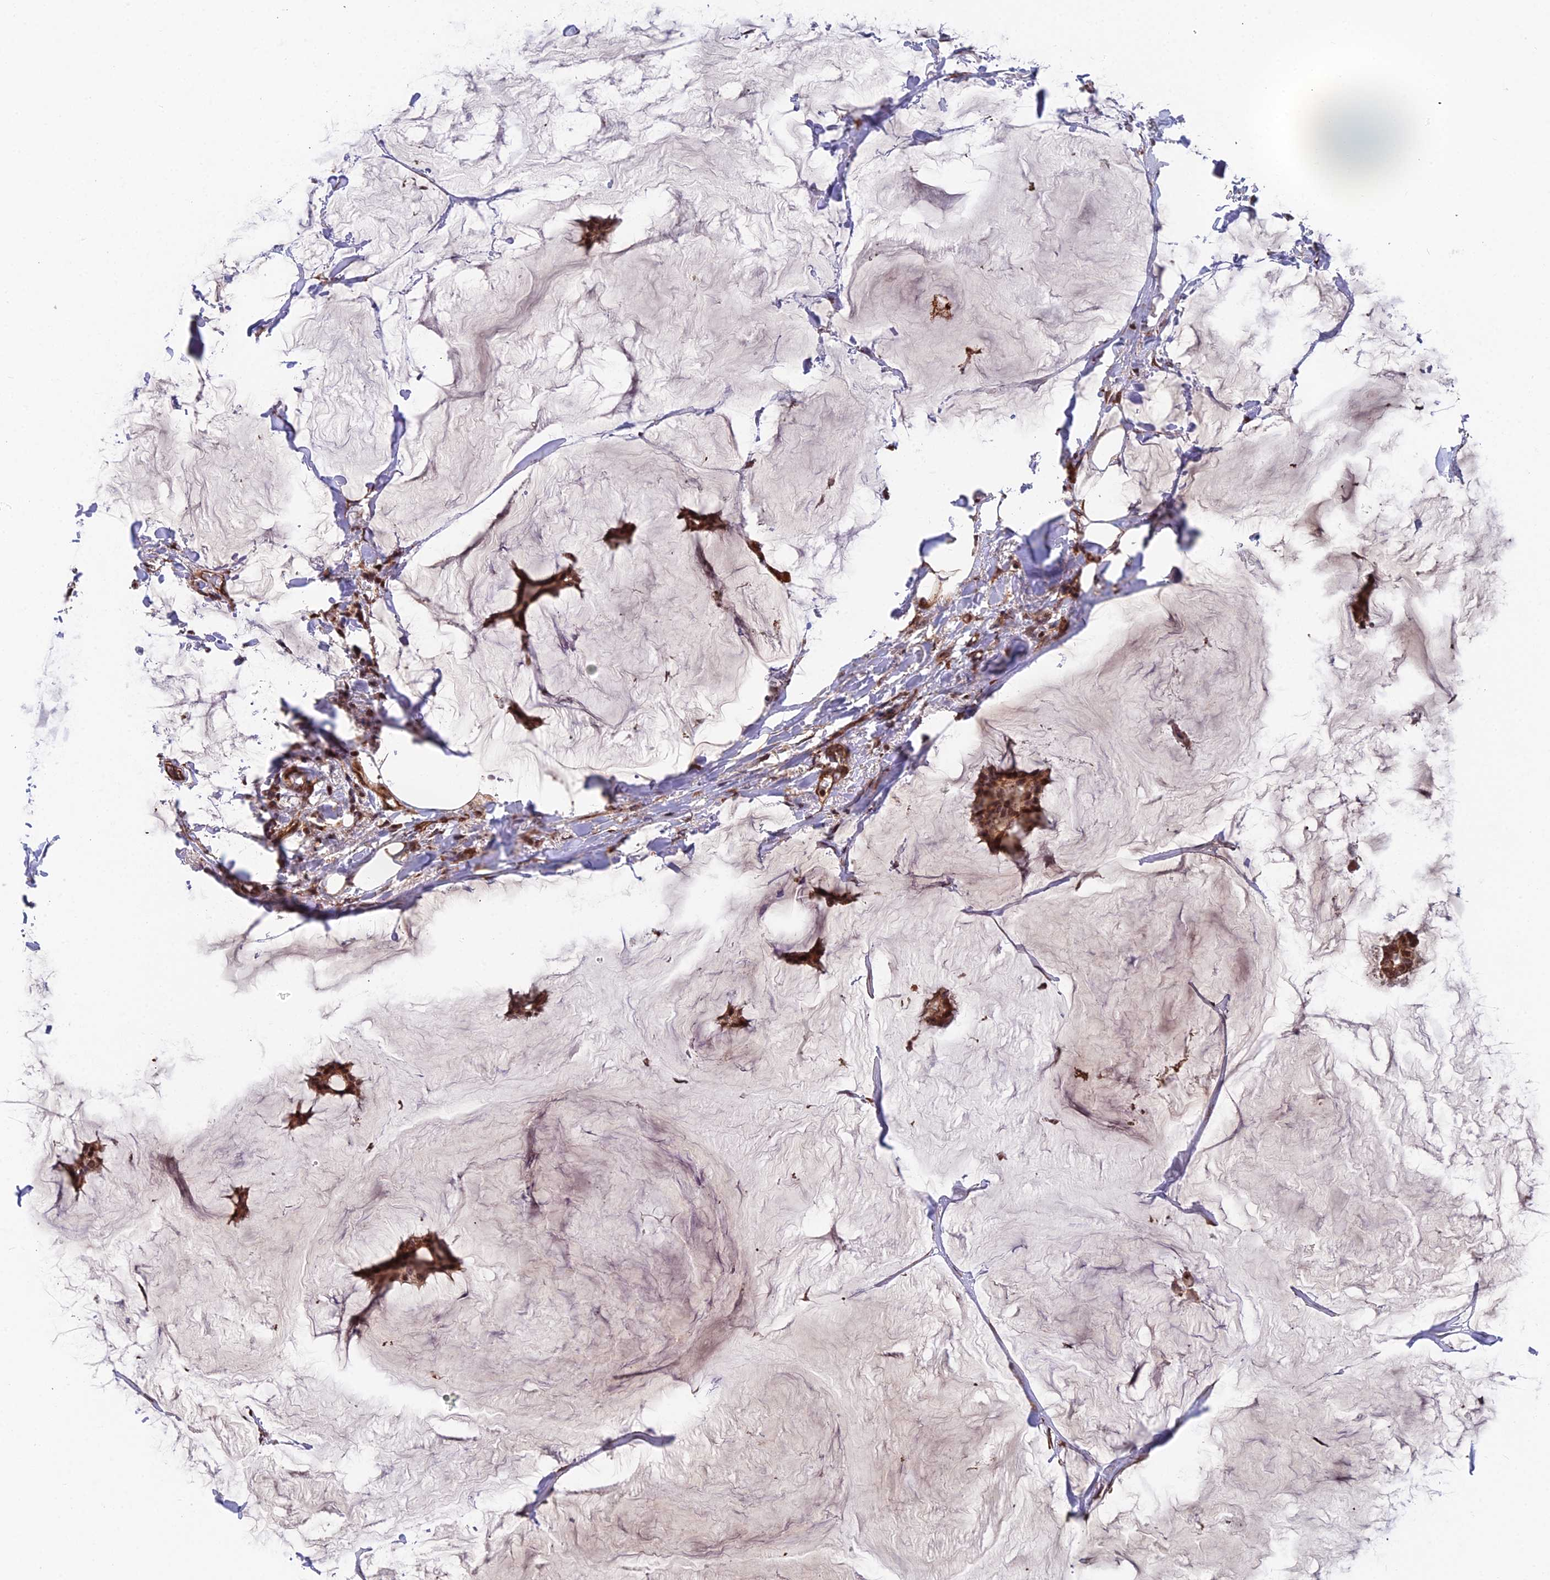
{"staining": {"intensity": "moderate", "quantity": ">75%", "location": "cytoplasmic/membranous,nuclear"}, "tissue": "breast cancer", "cell_type": "Tumor cells", "image_type": "cancer", "snomed": [{"axis": "morphology", "description": "Duct carcinoma"}, {"axis": "topography", "description": "Breast"}], "caption": "A brown stain highlights moderate cytoplasmic/membranous and nuclear staining of a protein in intraductal carcinoma (breast) tumor cells. (DAB IHC with brightfield microscopy, high magnification).", "gene": "XKR9", "patient": {"sex": "female", "age": 93}}